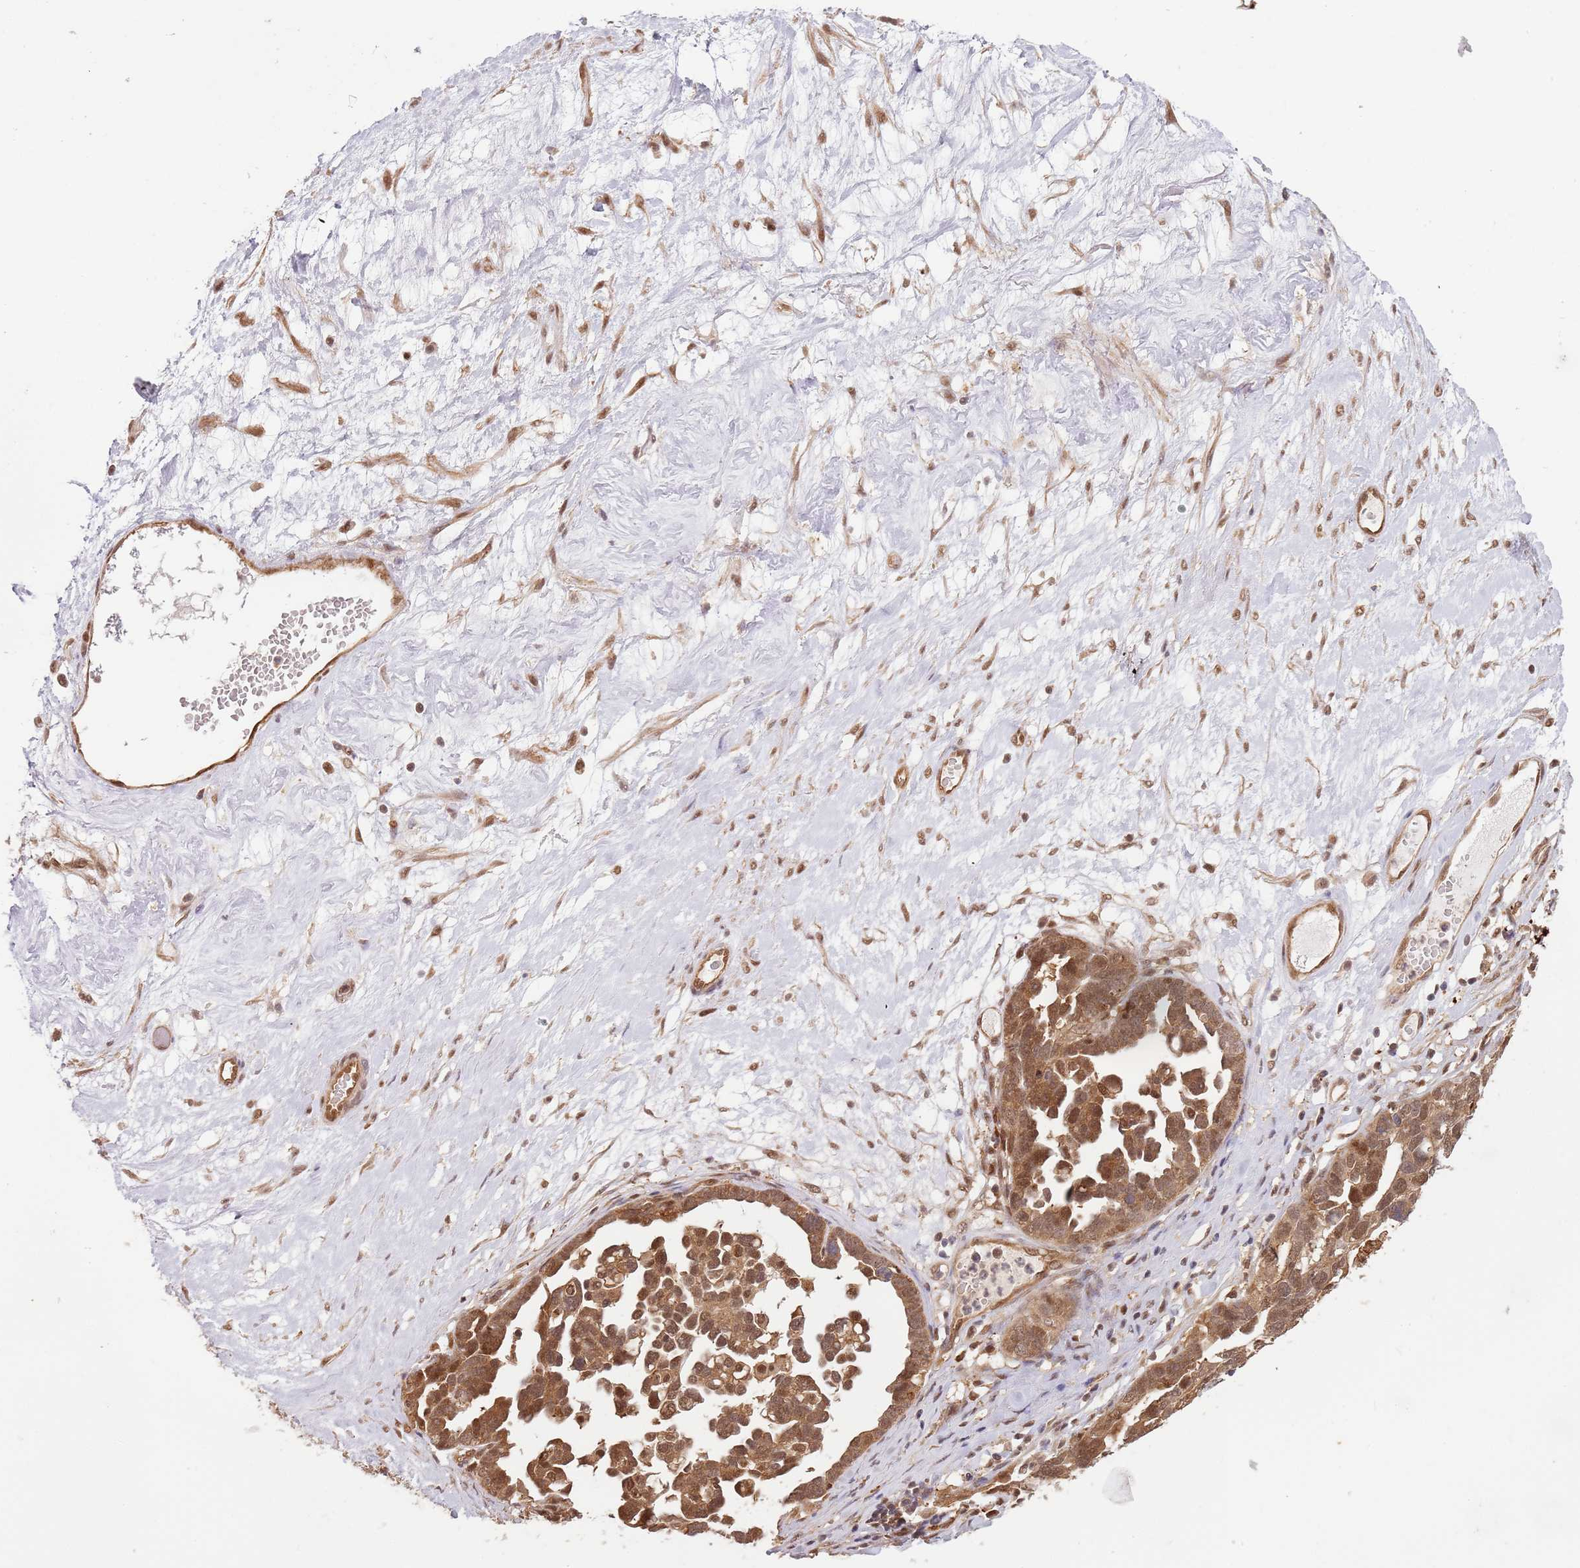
{"staining": {"intensity": "moderate", "quantity": ">75%", "location": "cytoplasmic/membranous,nuclear"}, "tissue": "ovarian cancer", "cell_type": "Tumor cells", "image_type": "cancer", "snomed": [{"axis": "morphology", "description": "Cystadenocarcinoma, serous, NOS"}, {"axis": "topography", "description": "Ovary"}], "caption": "This histopathology image displays IHC staining of human ovarian cancer, with medium moderate cytoplasmic/membranous and nuclear positivity in about >75% of tumor cells.", "gene": "PLSCR5", "patient": {"sex": "female", "age": 54}}